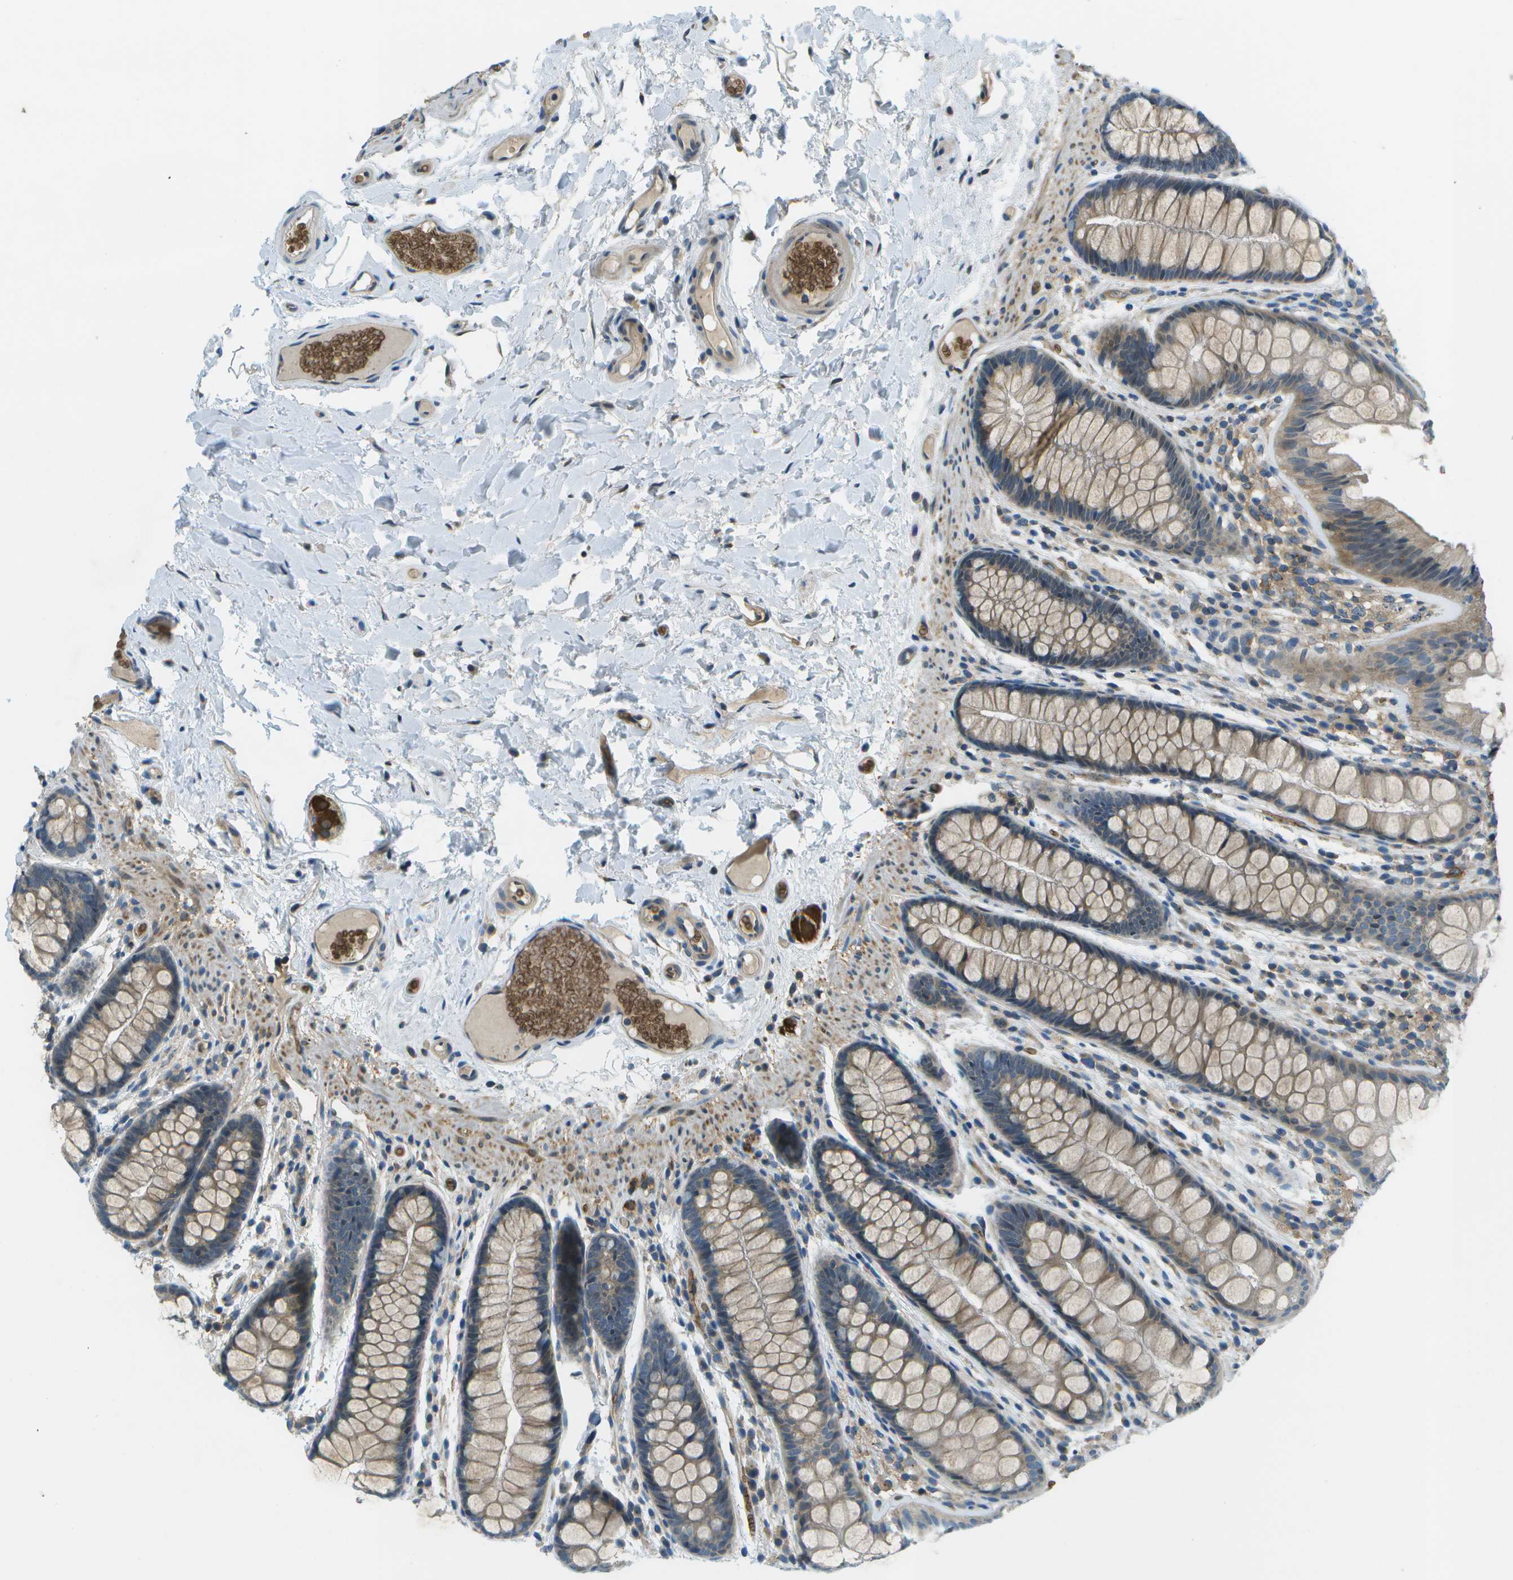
{"staining": {"intensity": "weak", "quantity": ">75%", "location": "cytoplasmic/membranous"}, "tissue": "colon", "cell_type": "Endothelial cells", "image_type": "normal", "snomed": [{"axis": "morphology", "description": "Normal tissue, NOS"}, {"axis": "topography", "description": "Colon"}], "caption": "Immunohistochemical staining of normal colon reveals >75% levels of weak cytoplasmic/membranous protein expression in about >75% of endothelial cells. The protein is shown in brown color, while the nuclei are stained blue.", "gene": "CTIF", "patient": {"sex": "female", "age": 56}}